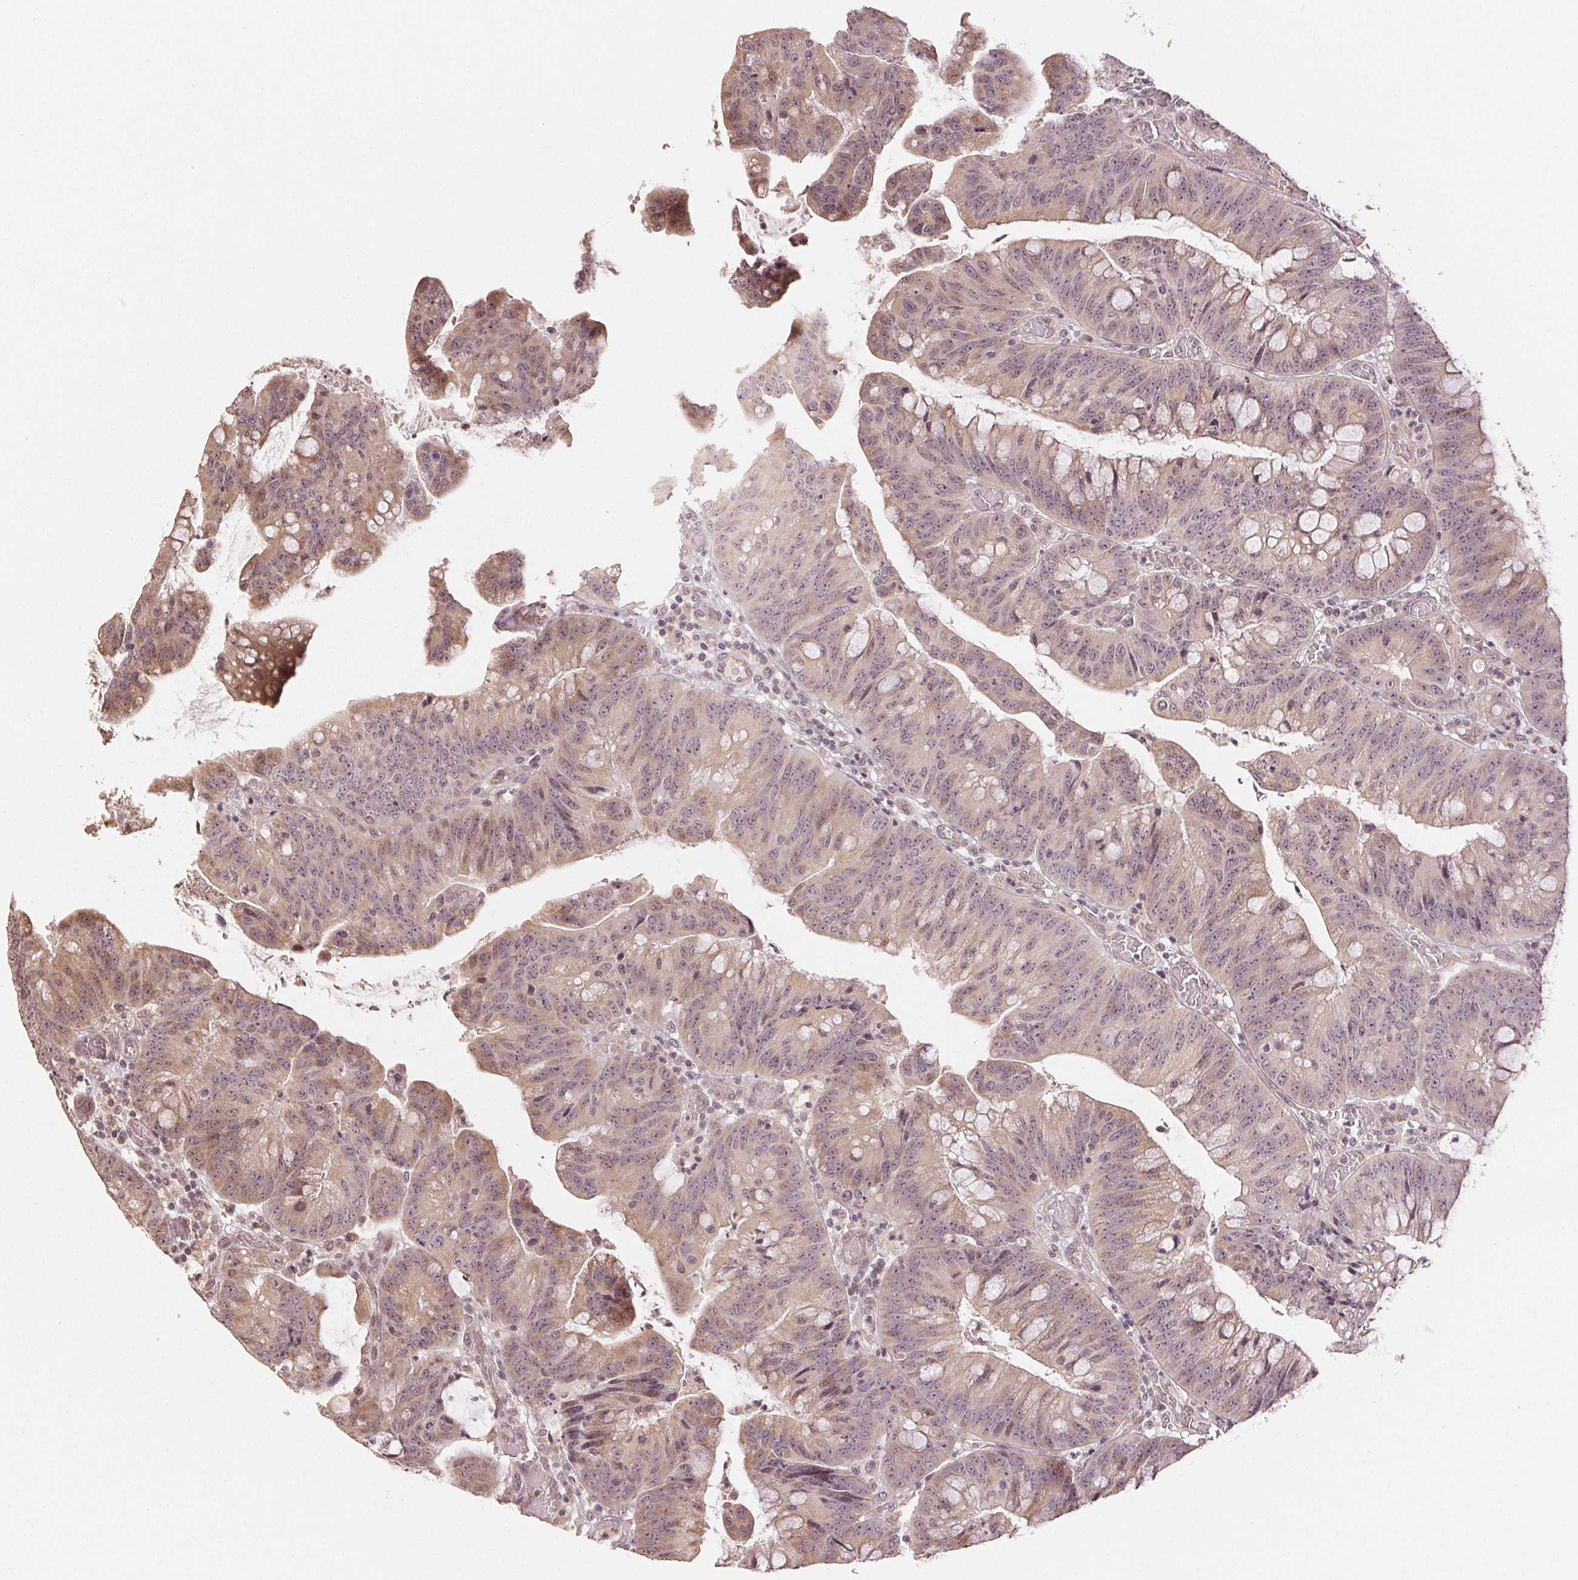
{"staining": {"intensity": "weak", "quantity": ">75%", "location": "cytoplasmic/membranous,nuclear"}, "tissue": "colorectal cancer", "cell_type": "Tumor cells", "image_type": "cancer", "snomed": [{"axis": "morphology", "description": "Adenocarcinoma, NOS"}, {"axis": "topography", "description": "Colon"}], "caption": "Protein staining reveals weak cytoplasmic/membranous and nuclear expression in approximately >75% of tumor cells in adenocarcinoma (colorectal). The protein is shown in brown color, while the nuclei are stained blue.", "gene": "PLCB1", "patient": {"sex": "male", "age": 62}}